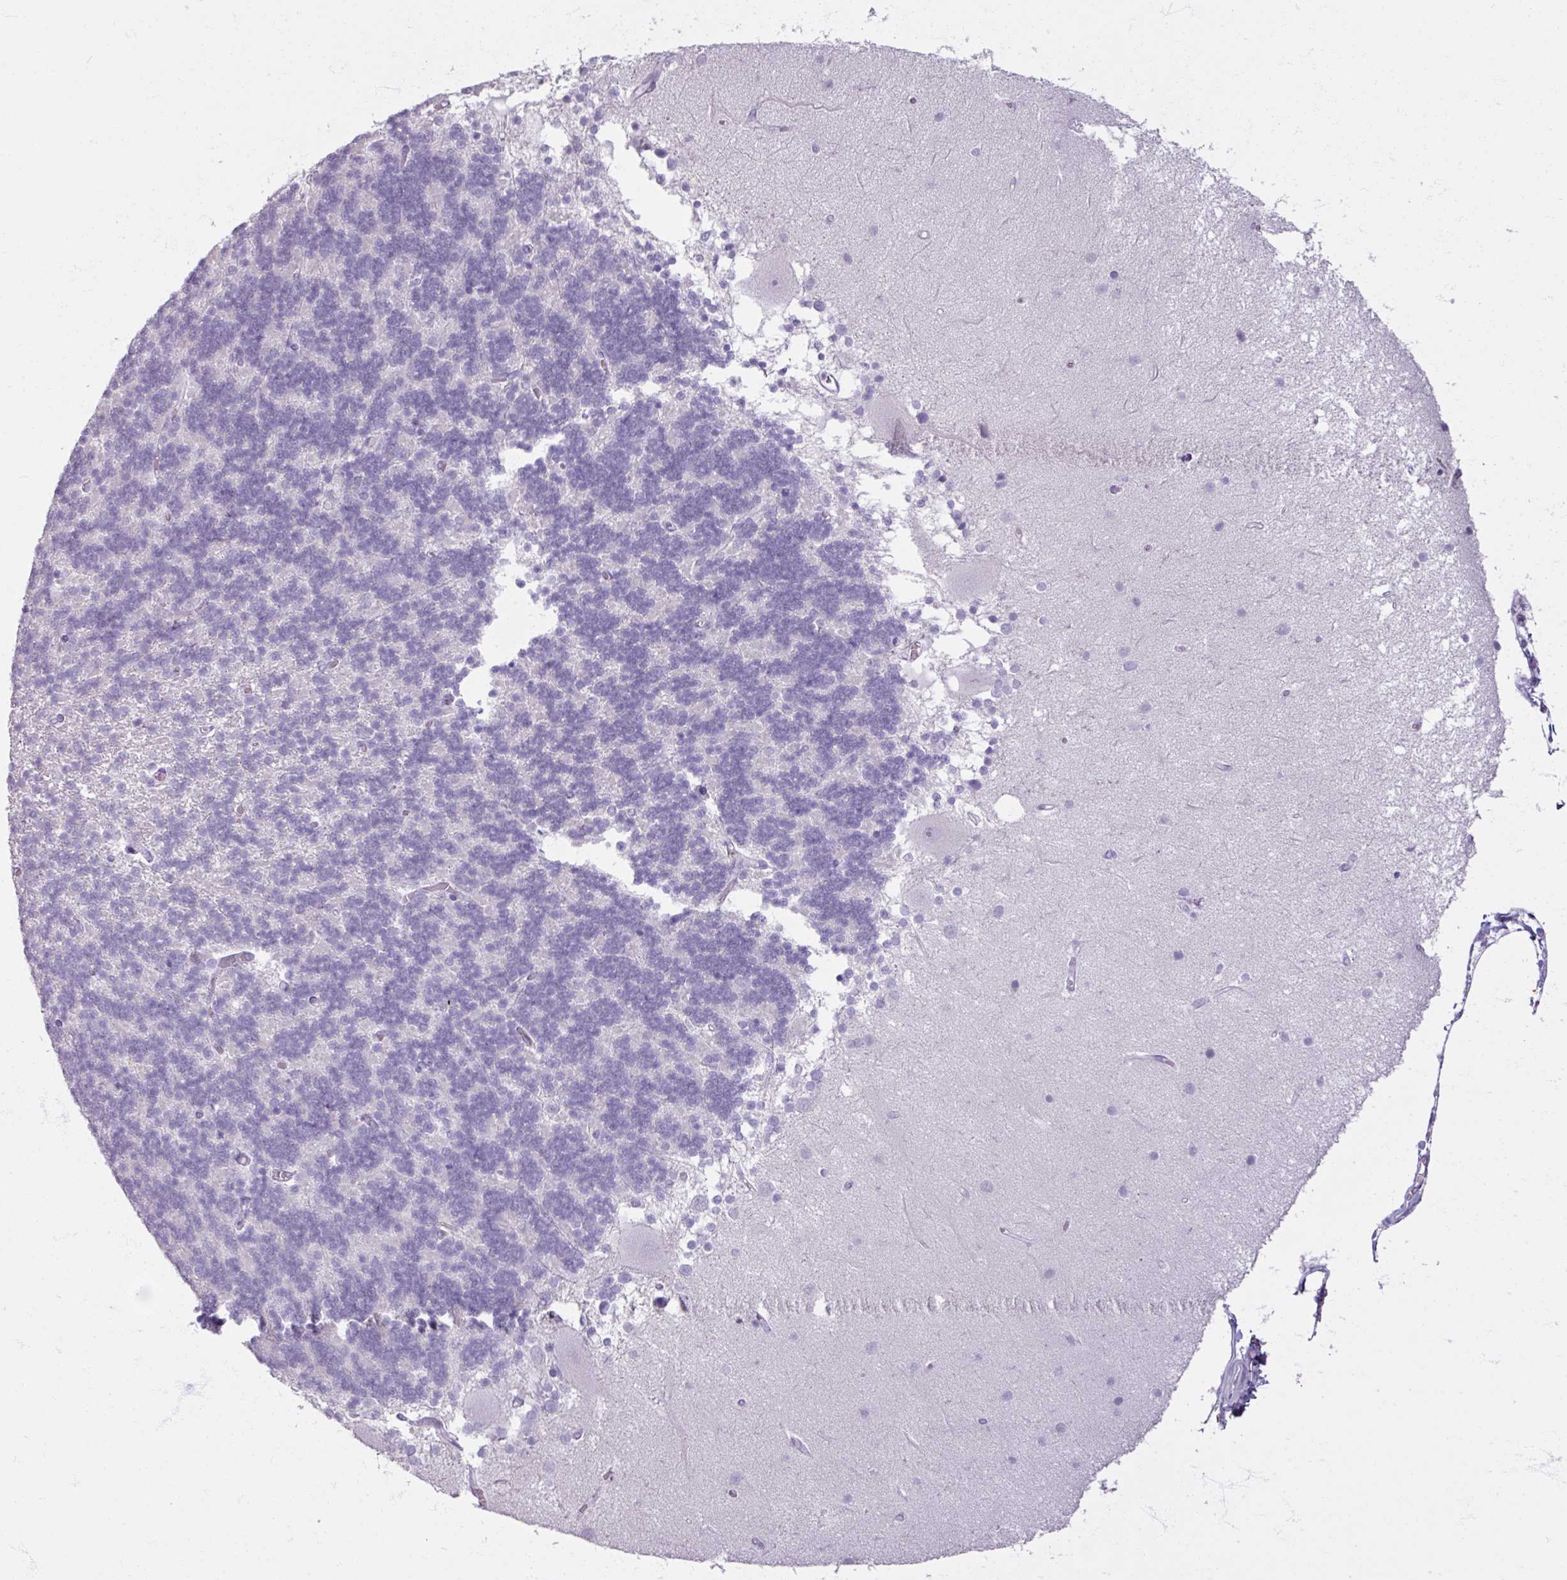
{"staining": {"intensity": "negative", "quantity": "none", "location": "none"}, "tissue": "cerebellum", "cell_type": "Cells in granular layer", "image_type": "normal", "snomed": [{"axis": "morphology", "description": "Normal tissue, NOS"}, {"axis": "topography", "description": "Cerebellum"}], "caption": "Cerebellum was stained to show a protein in brown. There is no significant expression in cells in granular layer. (Brightfield microscopy of DAB (3,3'-diaminobenzidine) immunohistochemistry at high magnification).", "gene": "TG", "patient": {"sex": "female", "age": 54}}